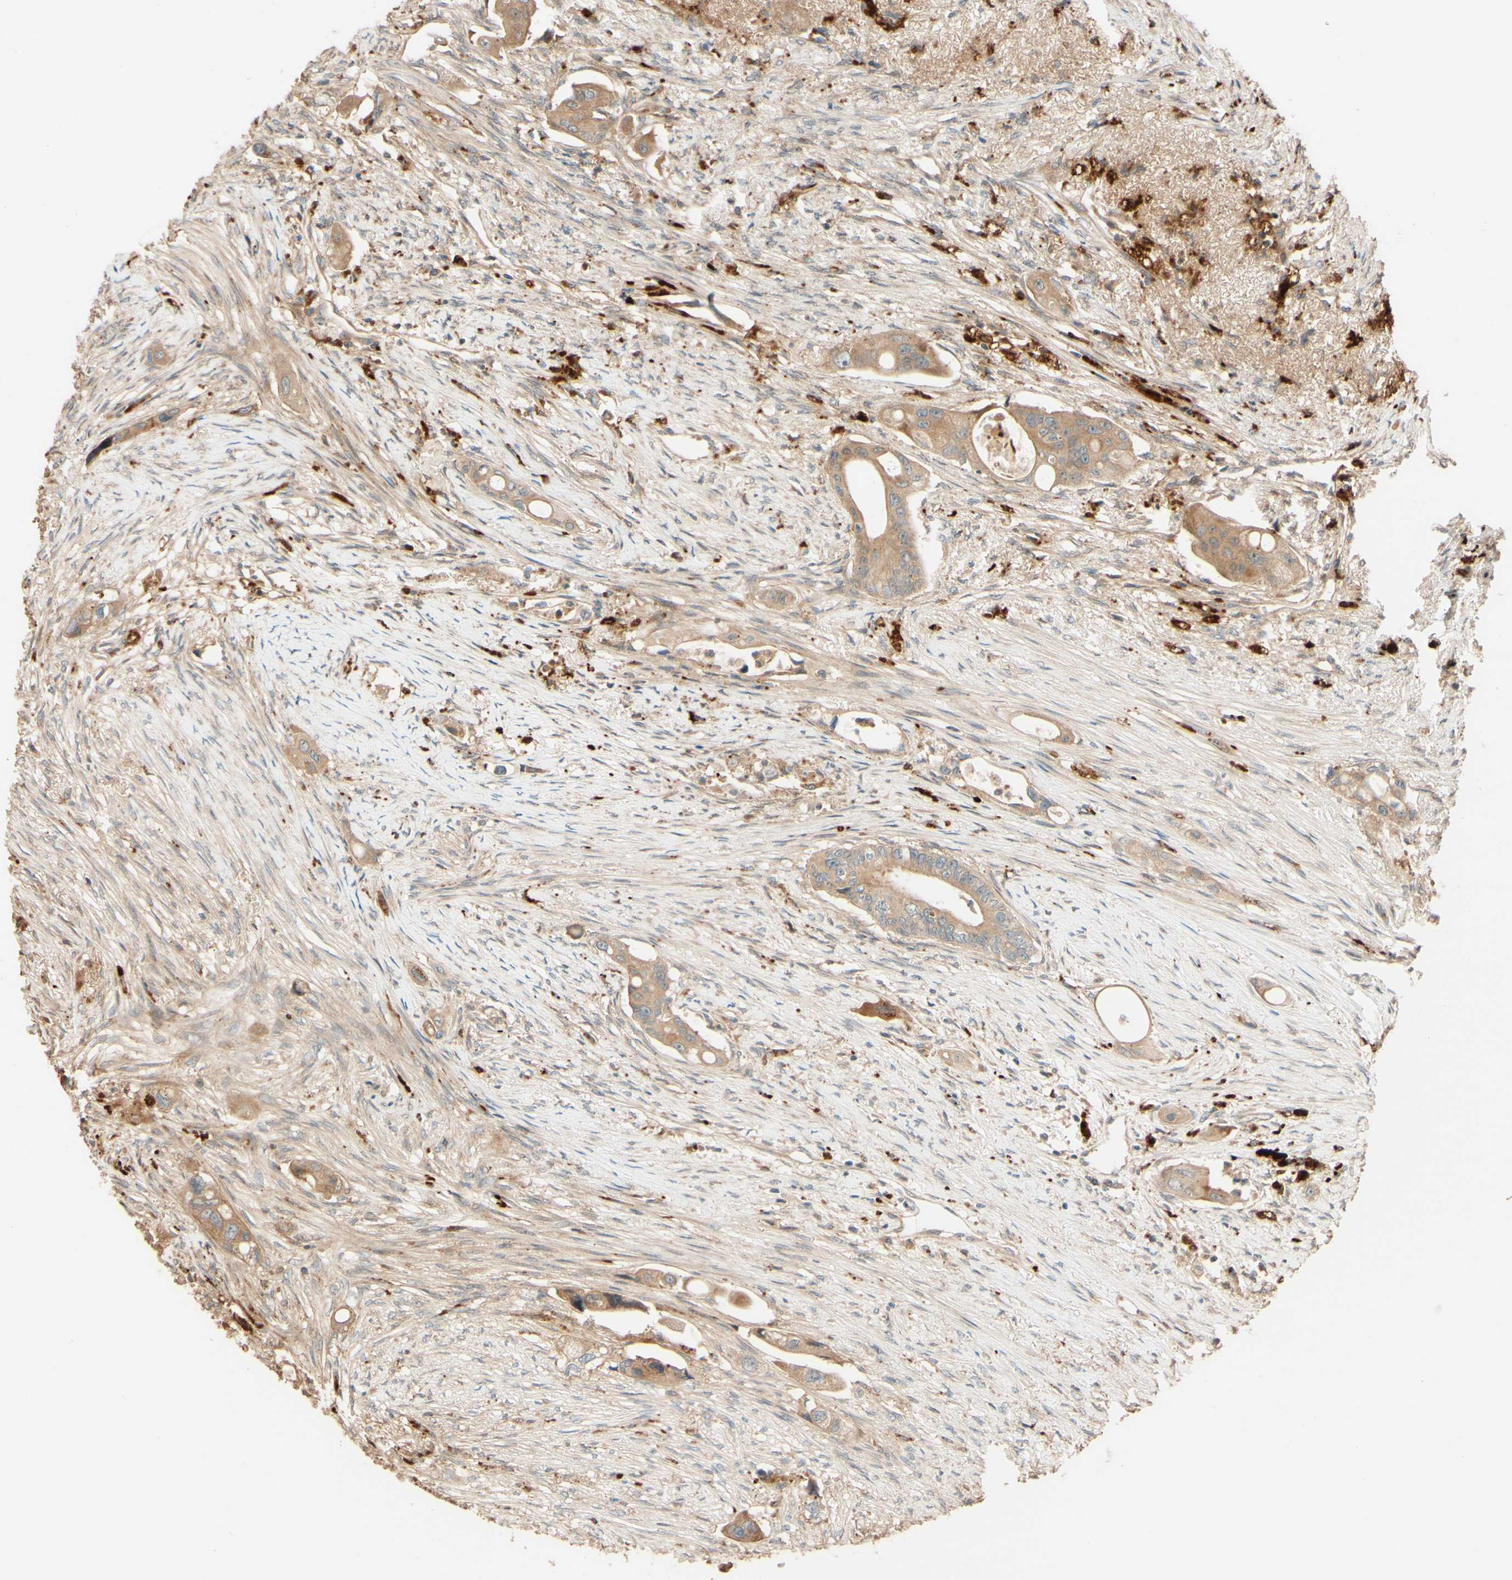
{"staining": {"intensity": "moderate", "quantity": ">75%", "location": "cytoplasmic/membranous"}, "tissue": "colorectal cancer", "cell_type": "Tumor cells", "image_type": "cancer", "snomed": [{"axis": "morphology", "description": "Adenocarcinoma, NOS"}, {"axis": "topography", "description": "Colon"}], "caption": "A histopathology image of human adenocarcinoma (colorectal) stained for a protein shows moderate cytoplasmic/membranous brown staining in tumor cells.", "gene": "RNF19A", "patient": {"sex": "female", "age": 57}}